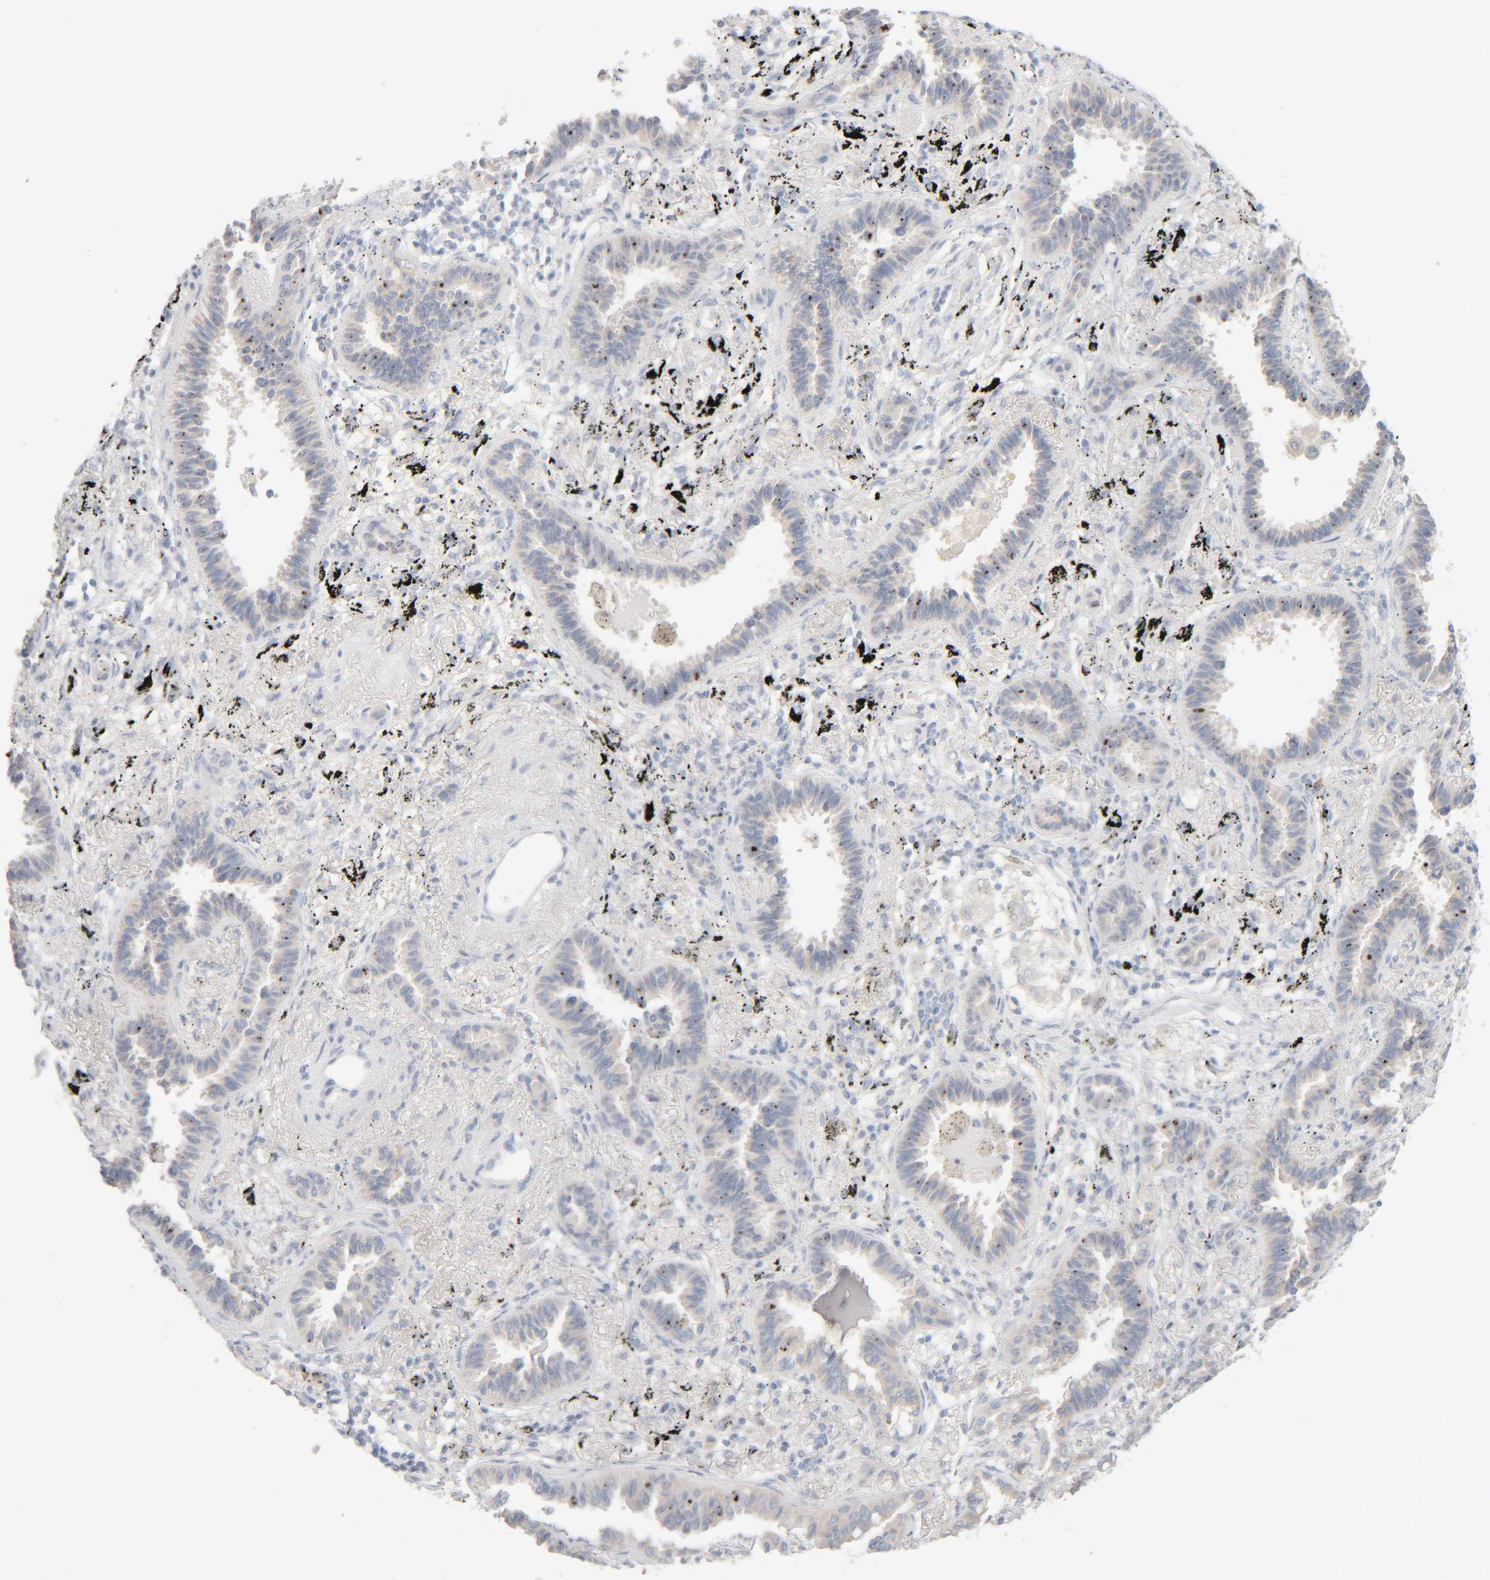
{"staining": {"intensity": "negative", "quantity": "none", "location": "none"}, "tissue": "lung cancer", "cell_type": "Tumor cells", "image_type": "cancer", "snomed": [{"axis": "morphology", "description": "Adenocarcinoma, NOS"}, {"axis": "topography", "description": "Lung"}], "caption": "High magnification brightfield microscopy of adenocarcinoma (lung) stained with DAB (3,3'-diaminobenzidine) (brown) and counterstained with hematoxylin (blue): tumor cells show no significant staining.", "gene": "RIDA", "patient": {"sex": "male", "age": 59}}